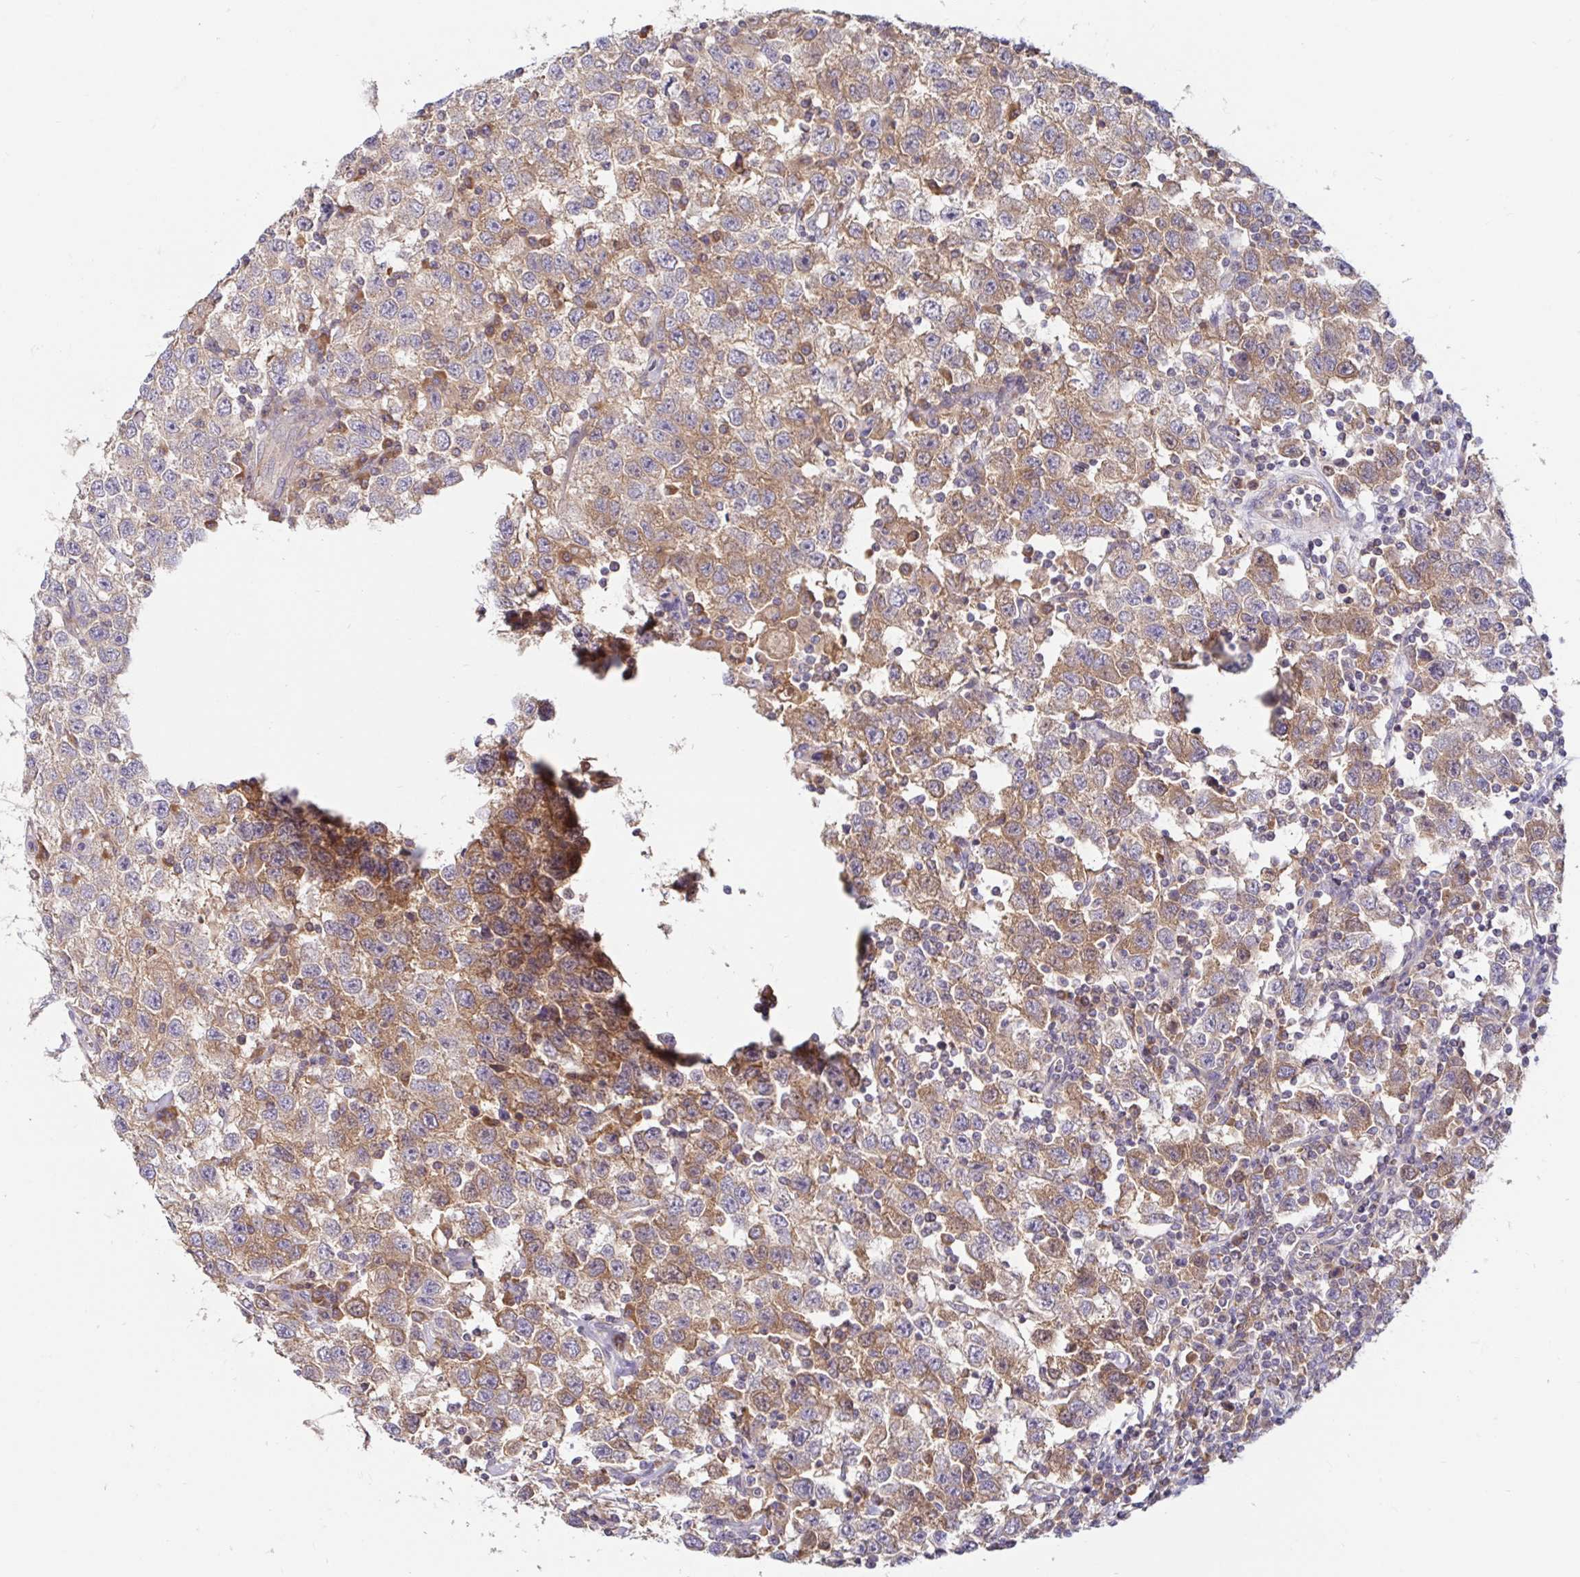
{"staining": {"intensity": "moderate", "quantity": ">75%", "location": "cytoplasmic/membranous"}, "tissue": "testis cancer", "cell_type": "Tumor cells", "image_type": "cancer", "snomed": [{"axis": "morphology", "description": "Seminoma, NOS"}, {"axis": "topography", "description": "Testis"}], "caption": "Immunohistochemistry (DAB) staining of testis cancer (seminoma) reveals moderate cytoplasmic/membranous protein staining in approximately >75% of tumor cells.", "gene": "LARP1", "patient": {"sex": "male", "age": 41}}